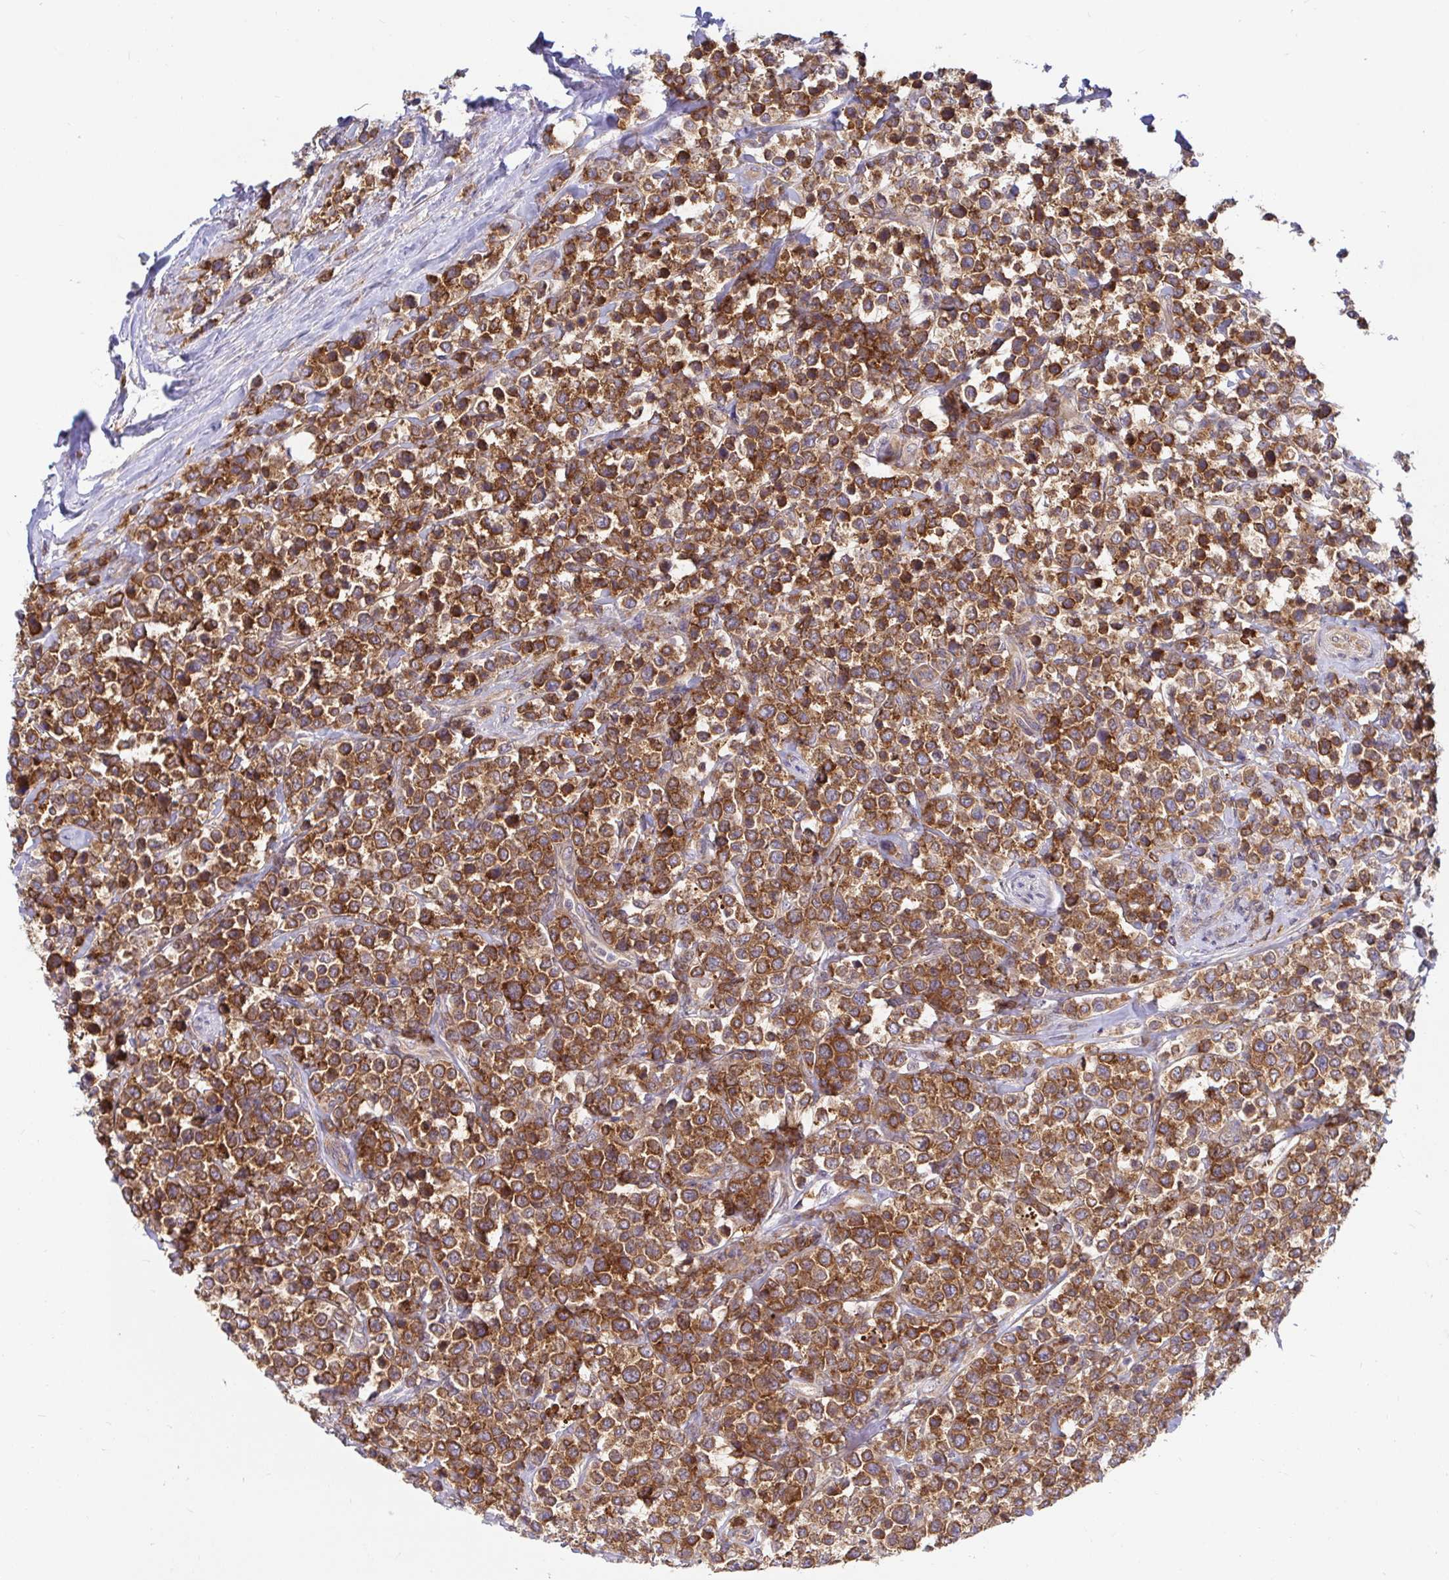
{"staining": {"intensity": "moderate", "quantity": ">75%", "location": "cytoplasmic/membranous"}, "tissue": "lymphoma", "cell_type": "Tumor cells", "image_type": "cancer", "snomed": [{"axis": "morphology", "description": "Malignant lymphoma, non-Hodgkin's type, High grade"}, {"axis": "topography", "description": "Soft tissue"}], "caption": "A medium amount of moderate cytoplasmic/membranous staining is seen in approximately >75% of tumor cells in lymphoma tissue.", "gene": "LARP1", "patient": {"sex": "female", "age": 56}}